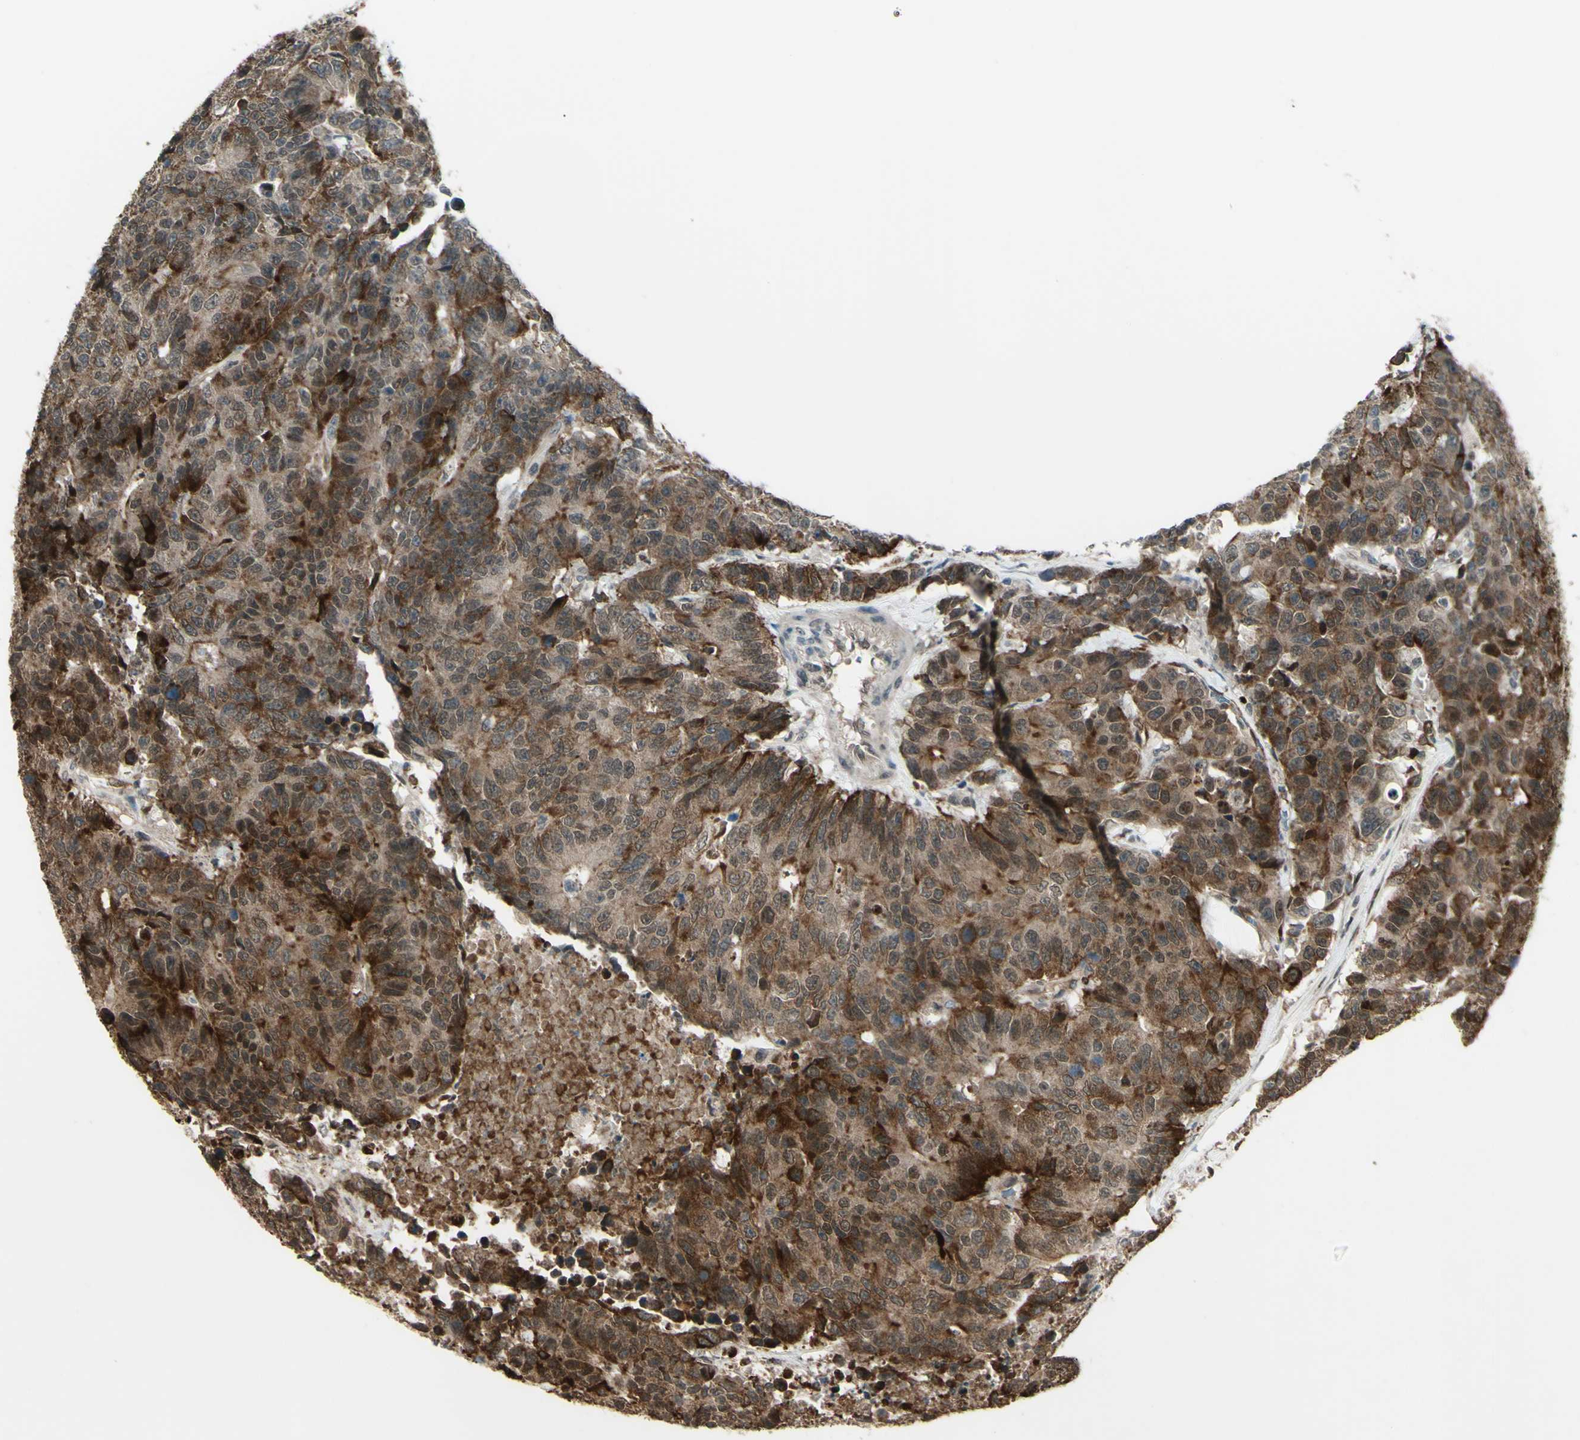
{"staining": {"intensity": "moderate", "quantity": ">75%", "location": "cytoplasmic/membranous"}, "tissue": "colorectal cancer", "cell_type": "Tumor cells", "image_type": "cancer", "snomed": [{"axis": "morphology", "description": "Adenocarcinoma, NOS"}, {"axis": "topography", "description": "Colon"}], "caption": "Protein analysis of colorectal cancer tissue reveals moderate cytoplasmic/membranous staining in approximately >75% of tumor cells.", "gene": "MLF2", "patient": {"sex": "female", "age": 86}}